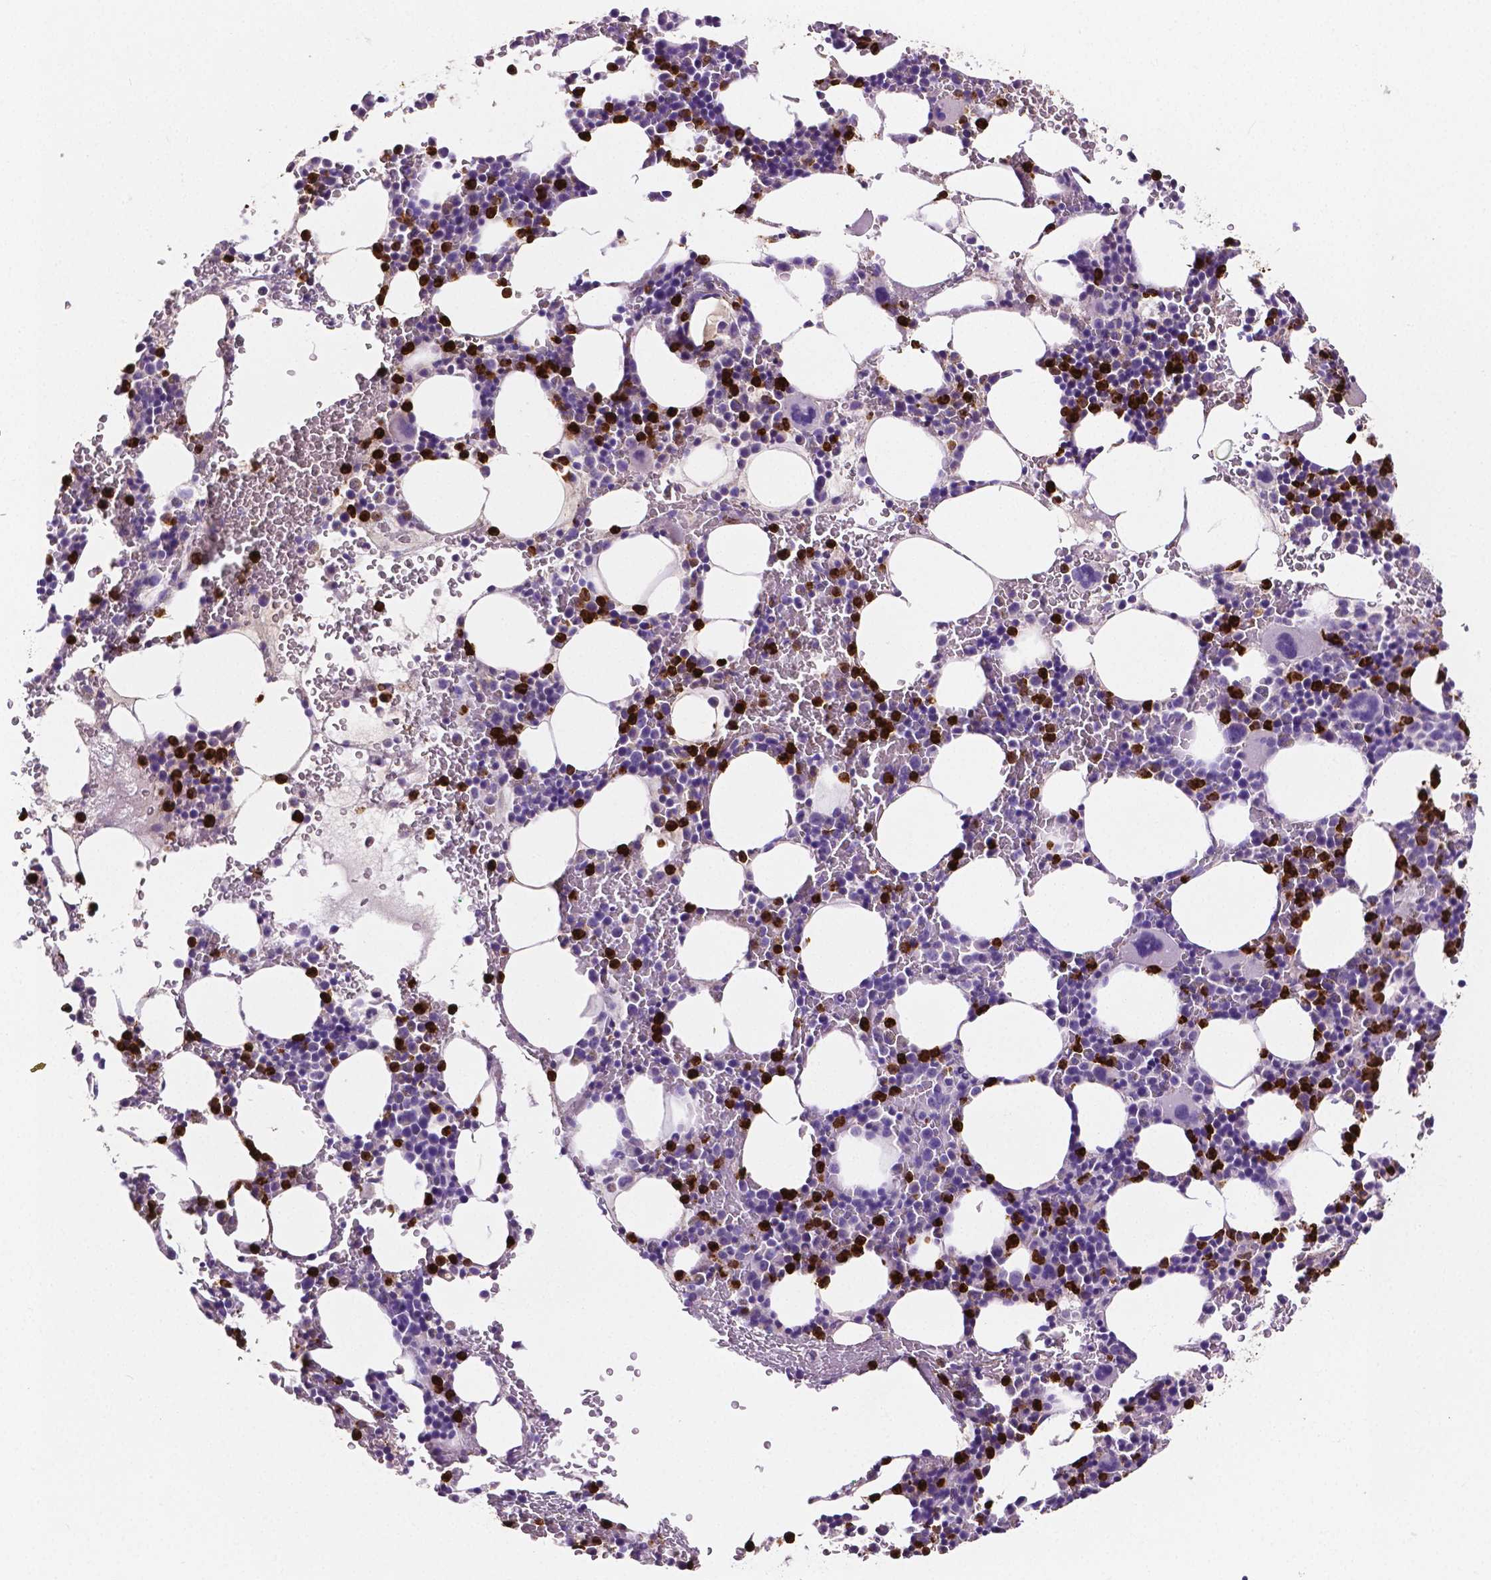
{"staining": {"intensity": "strong", "quantity": "25%-75%", "location": "cytoplasmic/membranous"}, "tissue": "bone marrow", "cell_type": "Hematopoietic cells", "image_type": "normal", "snomed": [{"axis": "morphology", "description": "Normal tissue, NOS"}, {"axis": "topography", "description": "Bone marrow"}], "caption": "Protein analysis of unremarkable bone marrow reveals strong cytoplasmic/membranous expression in approximately 25%-75% of hematopoietic cells. (IHC, brightfield microscopy, high magnification).", "gene": "MMP9", "patient": {"sex": "male", "age": 82}}